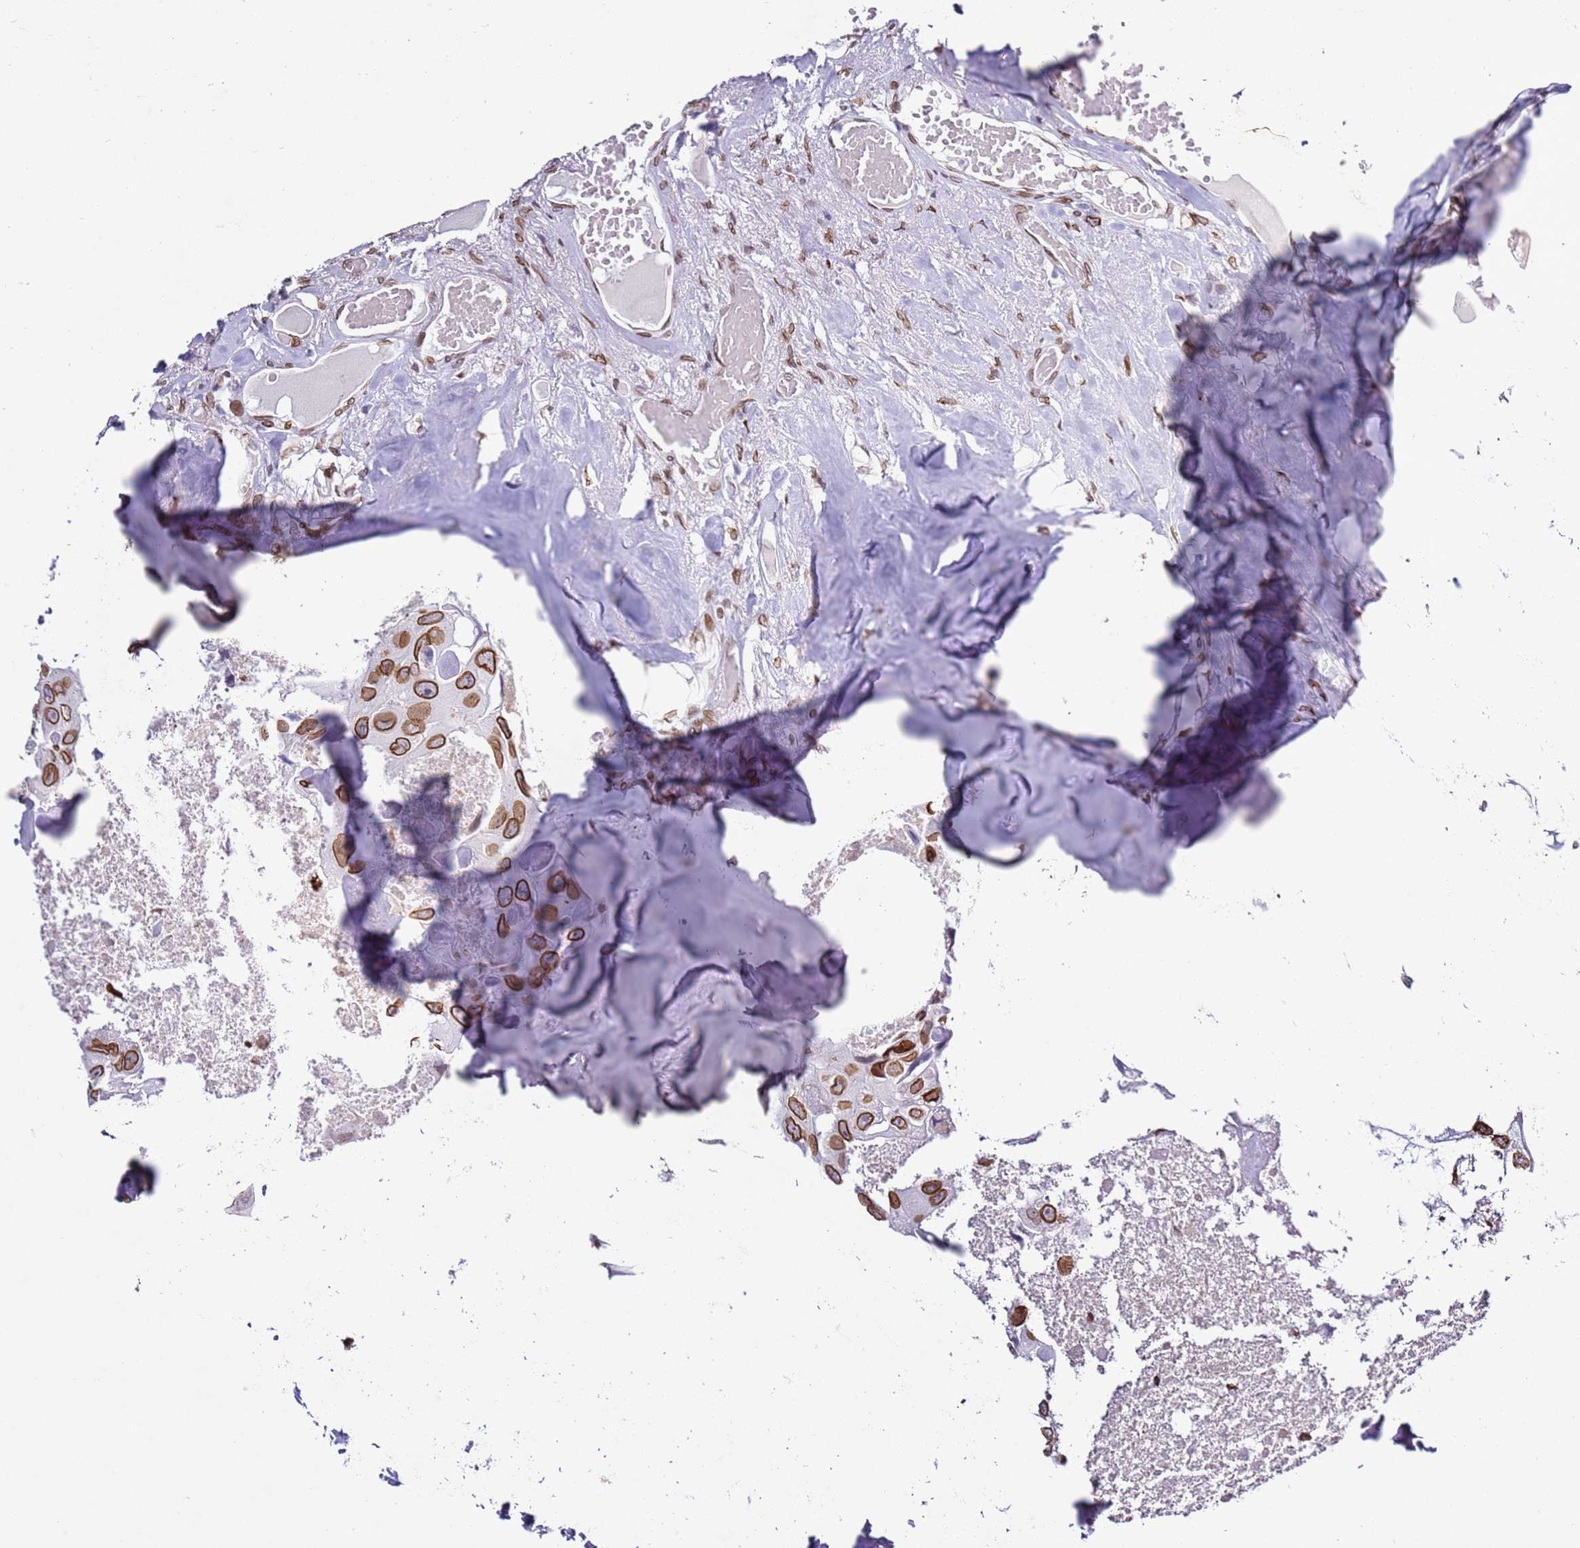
{"staining": {"intensity": "moderate", "quantity": ">75%", "location": "cytoplasmic/membranous,nuclear"}, "tissue": "head and neck cancer", "cell_type": "Tumor cells", "image_type": "cancer", "snomed": [{"axis": "morphology", "description": "Adenocarcinoma, NOS"}, {"axis": "morphology", "description": "Adenocarcinoma, metastatic, NOS"}, {"axis": "topography", "description": "Head-Neck"}], "caption": "Protein staining of metastatic adenocarcinoma (head and neck) tissue displays moderate cytoplasmic/membranous and nuclear expression in about >75% of tumor cells.", "gene": "POU6F1", "patient": {"sex": "male", "age": 75}}